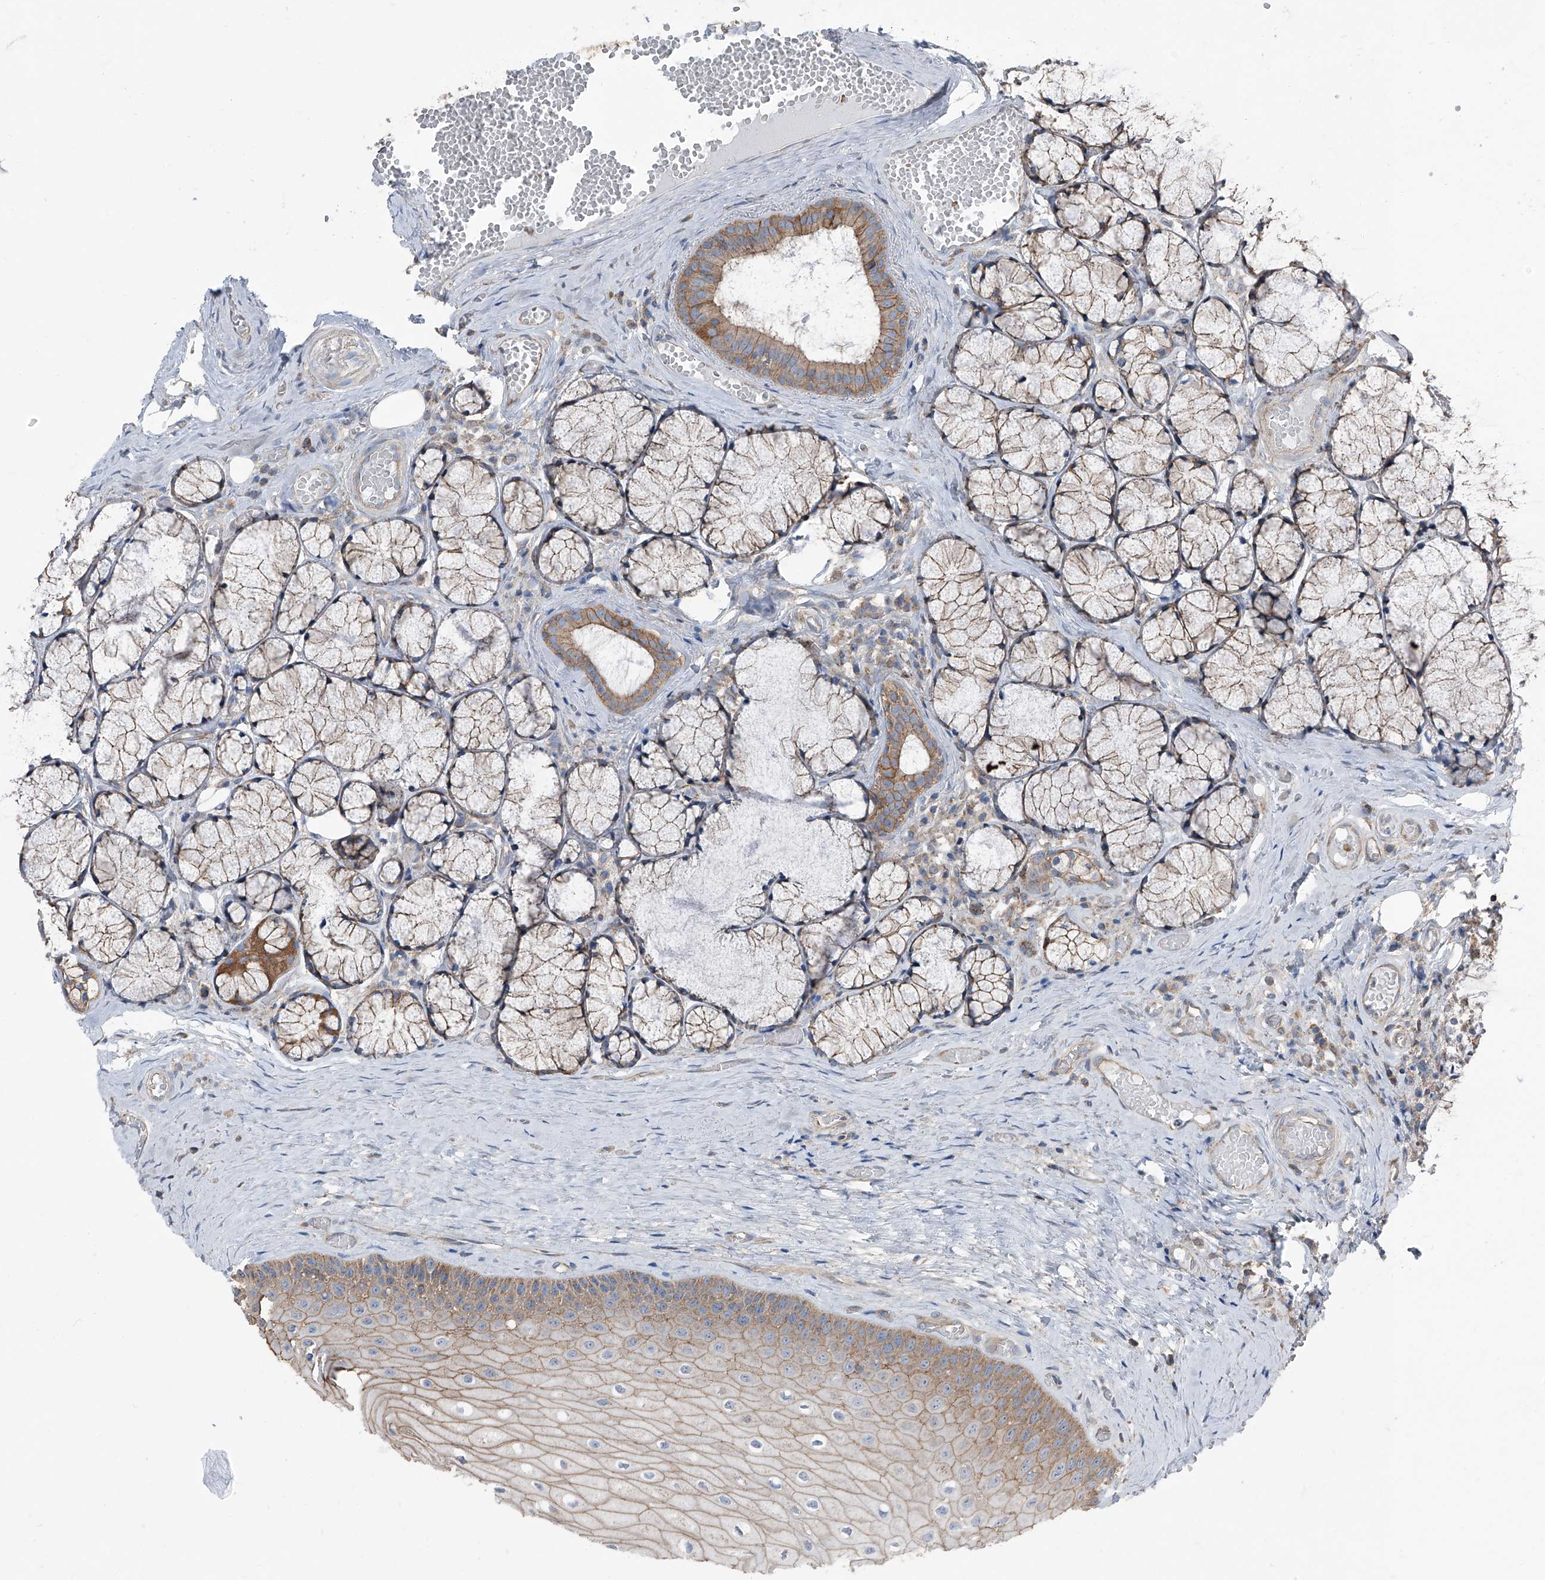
{"staining": {"intensity": "moderate", "quantity": "25%-75%", "location": "cytoplasmic/membranous"}, "tissue": "oral mucosa", "cell_type": "Squamous epithelial cells", "image_type": "normal", "snomed": [{"axis": "morphology", "description": "Normal tissue, NOS"}, {"axis": "topography", "description": "Oral tissue"}], "caption": "Immunohistochemistry (IHC) of normal human oral mucosa demonstrates medium levels of moderate cytoplasmic/membranous expression in about 25%-75% of squamous epithelial cells.", "gene": "GPR142", "patient": {"sex": "male", "age": 66}}